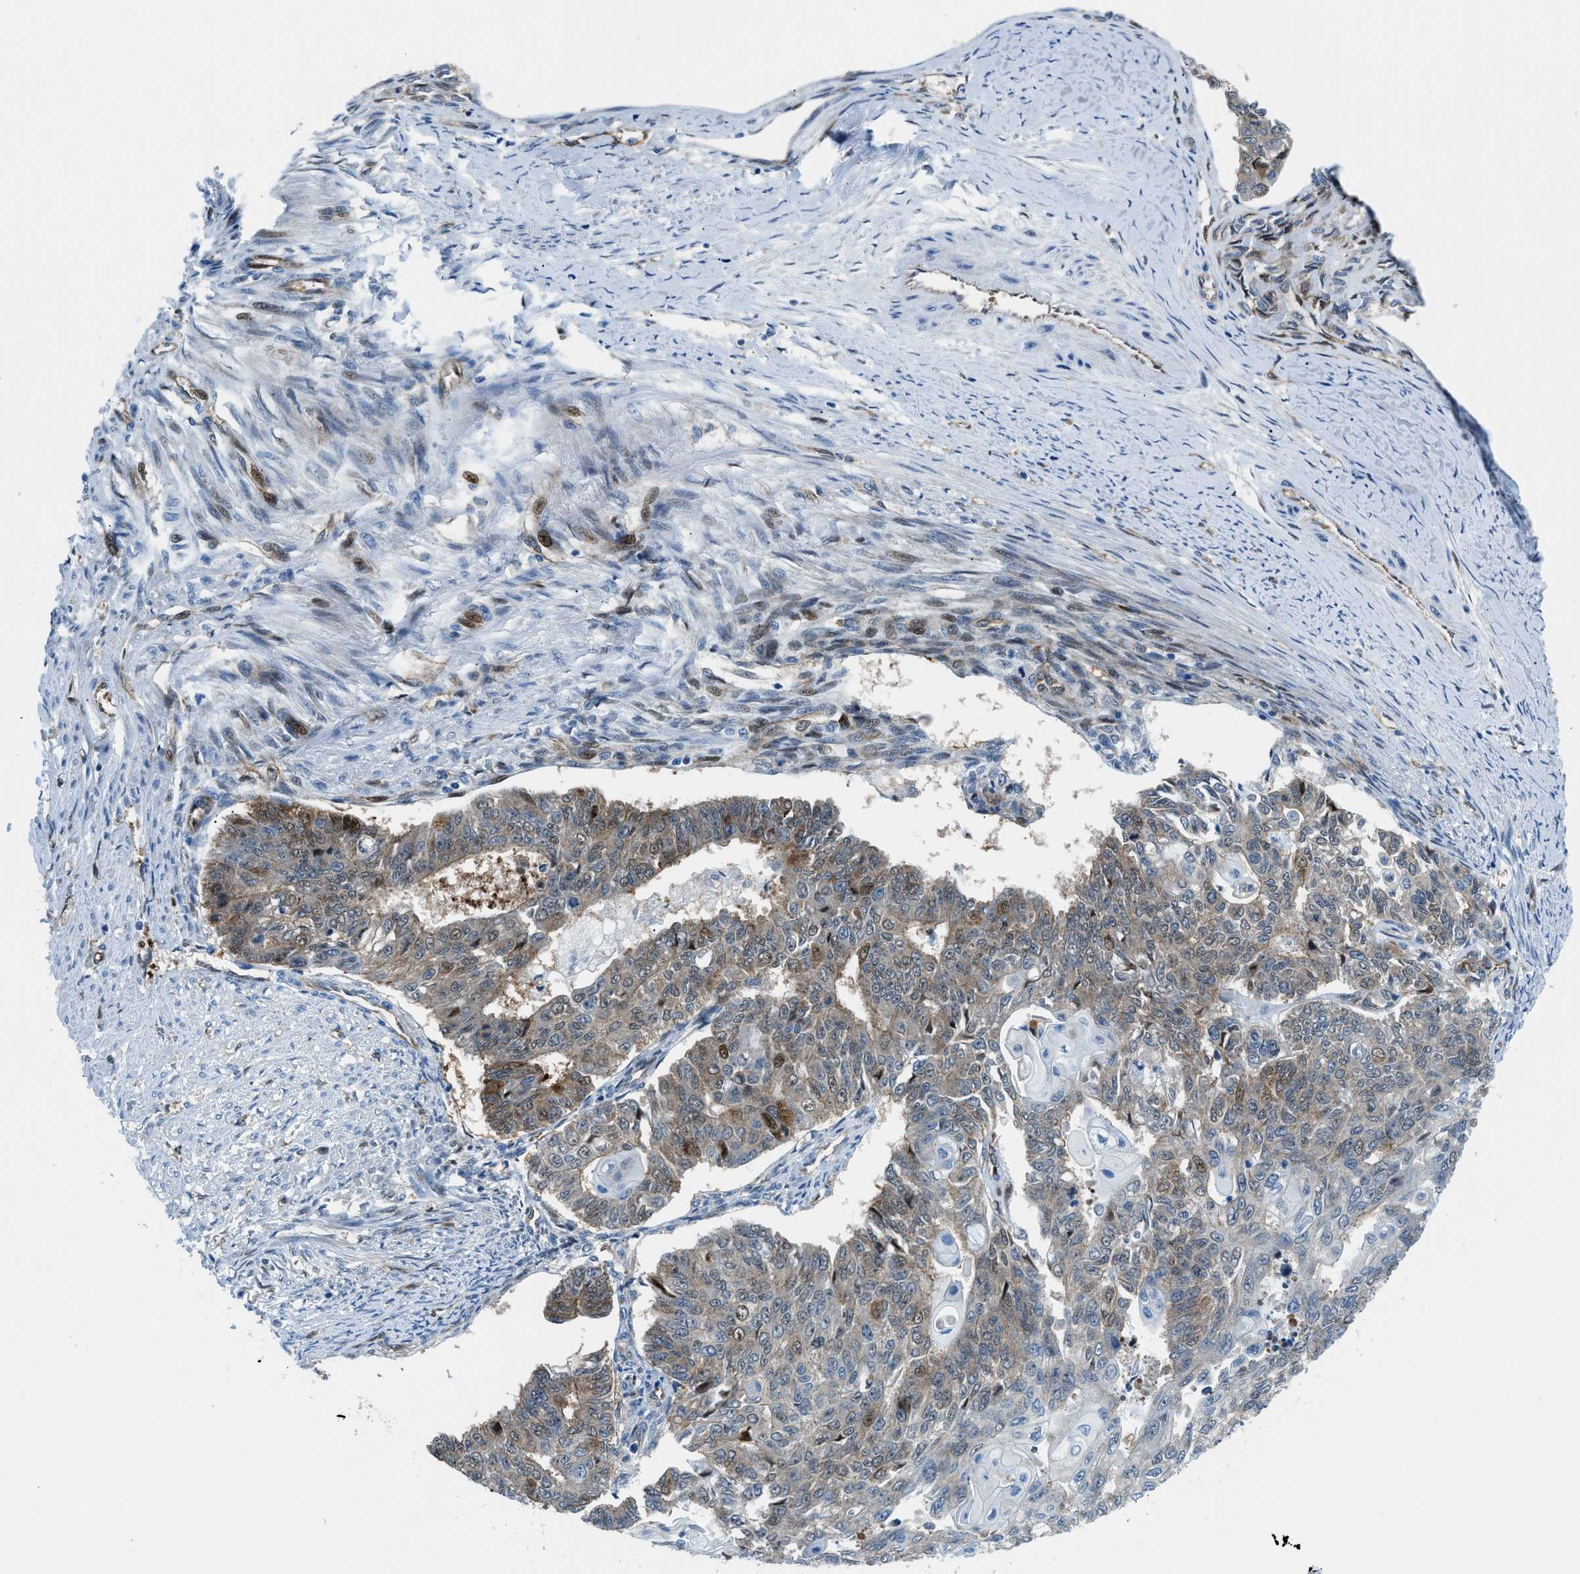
{"staining": {"intensity": "strong", "quantity": "<25%", "location": "cytoplasmic/membranous,nuclear"}, "tissue": "endometrial cancer", "cell_type": "Tumor cells", "image_type": "cancer", "snomed": [{"axis": "morphology", "description": "Adenocarcinoma, NOS"}, {"axis": "topography", "description": "Endometrium"}], "caption": "Endometrial cancer stained with a protein marker displays strong staining in tumor cells.", "gene": "YWHAE", "patient": {"sex": "female", "age": 32}}